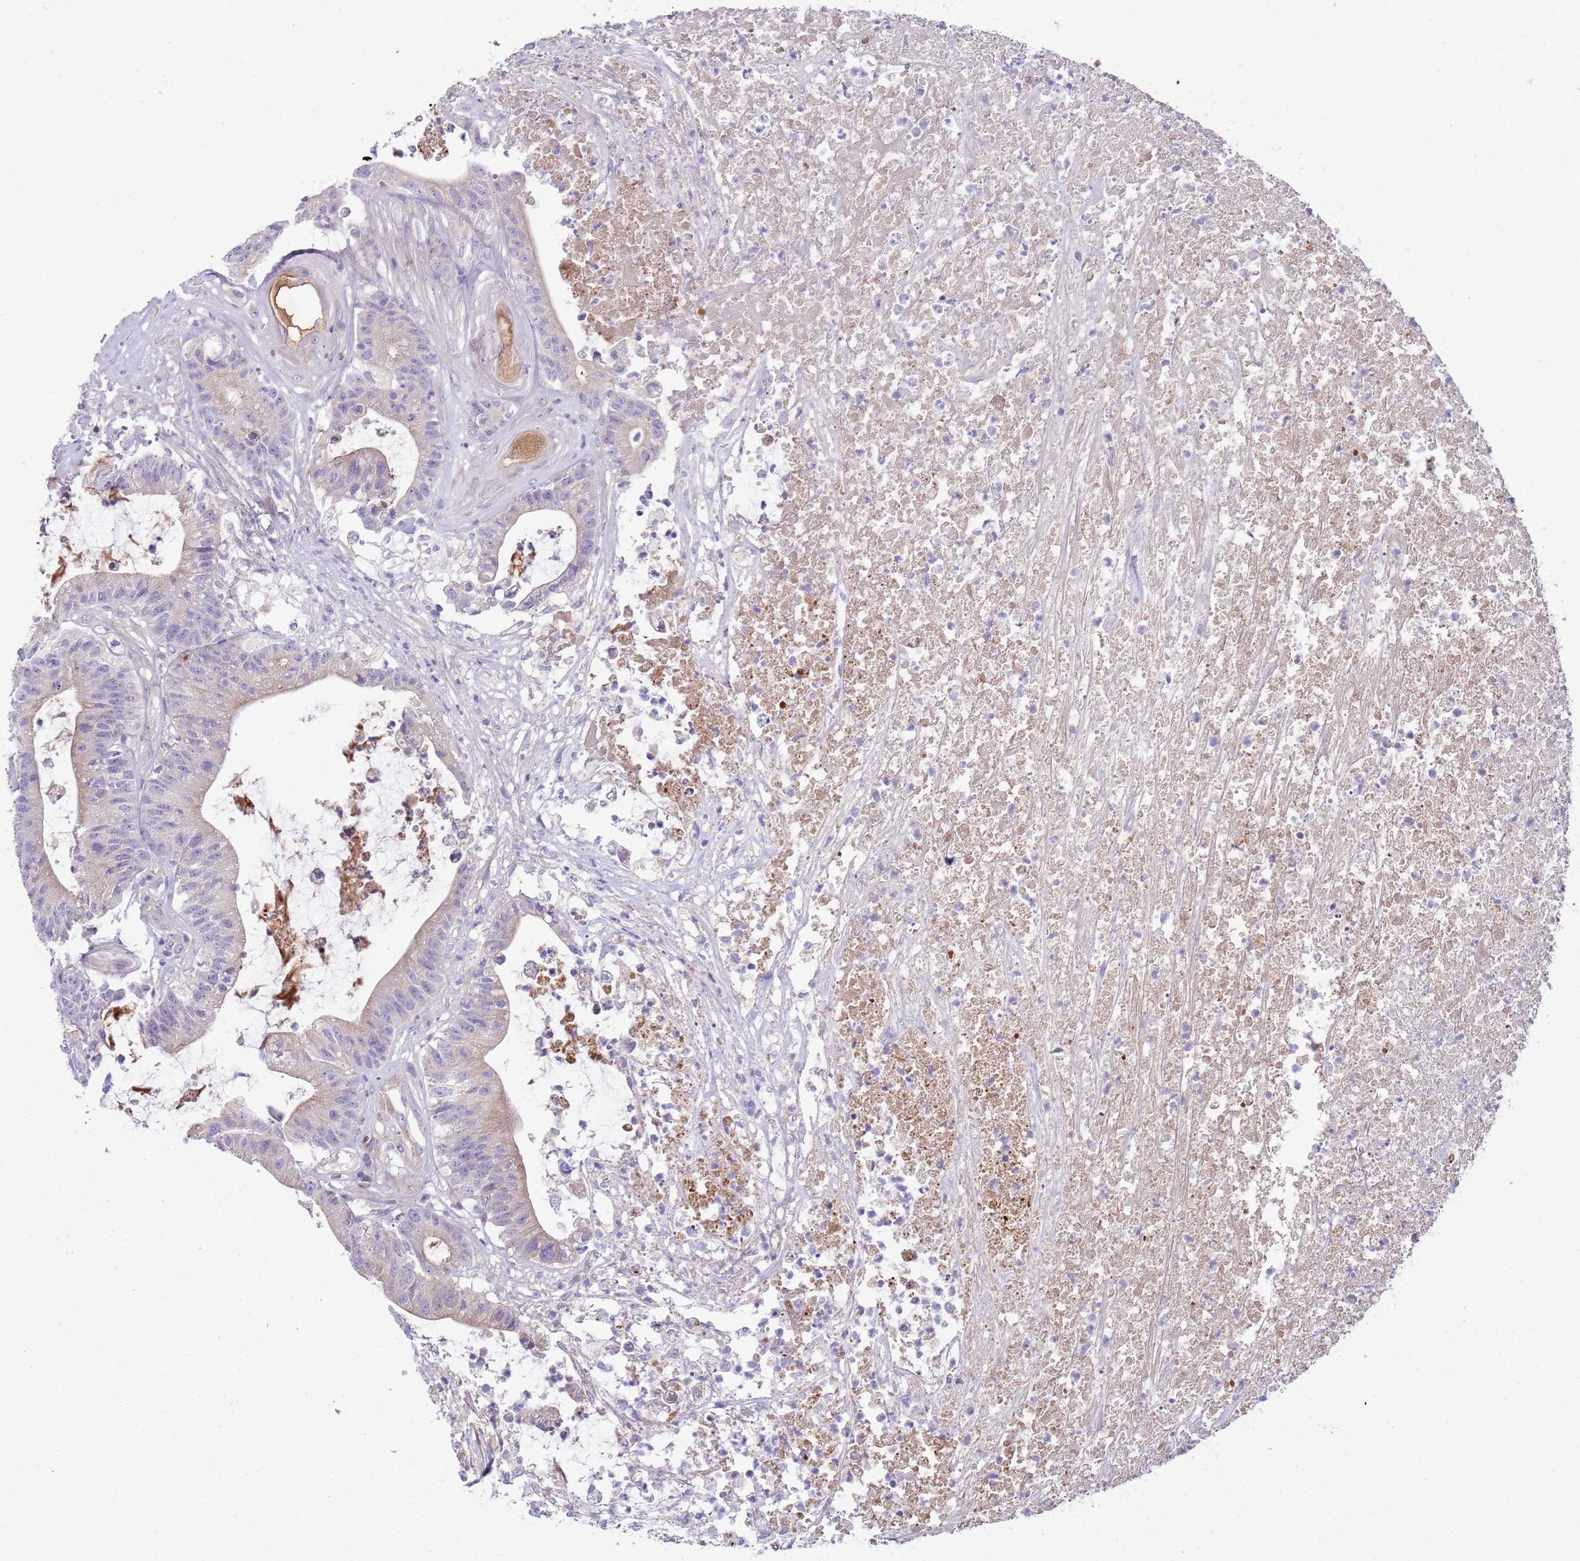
{"staining": {"intensity": "weak", "quantity": "<25%", "location": "cytoplasmic/membranous"}, "tissue": "colorectal cancer", "cell_type": "Tumor cells", "image_type": "cancer", "snomed": [{"axis": "morphology", "description": "Adenocarcinoma, NOS"}, {"axis": "topography", "description": "Colon"}], "caption": "A histopathology image of colorectal adenocarcinoma stained for a protein demonstrates no brown staining in tumor cells. (IHC, brightfield microscopy, high magnification).", "gene": "CFH", "patient": {"sex": "female", "age": 84}}